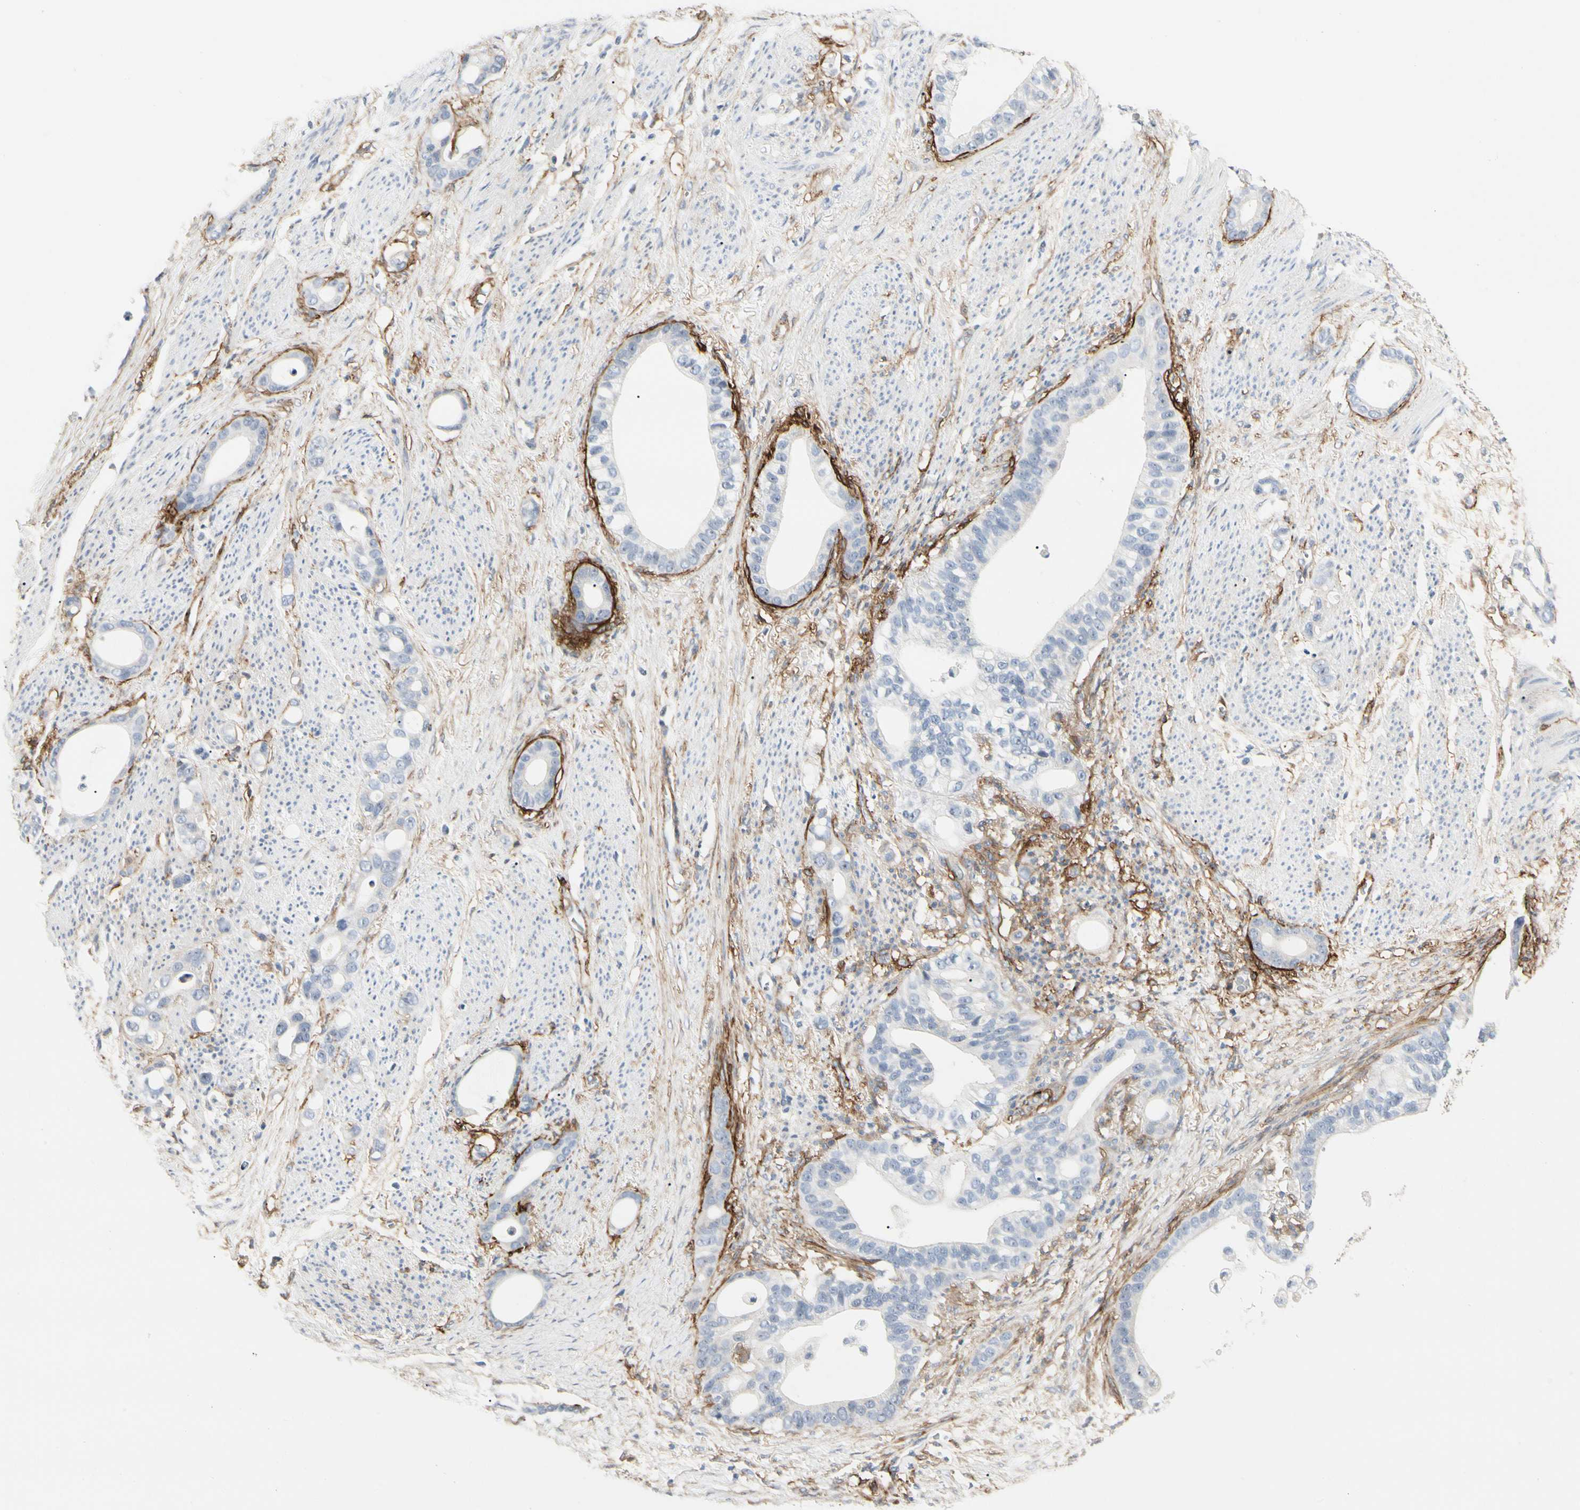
{"staining": {"intensity": "negative", "quantity": "none", "location": "none"}, "tissue": "stomach cancer", "cell_type": "Tumor cells", "image_type": "cancer", "snomed": [{"axis": "morphology", "description": "Adenocarcinoma, NOS"}, {"axis": "topography", "description": "Stomach"}], "caption": "Stomach adenocarcinoma was stained to show a protein in brown. There is no significant staining in tumor cells.", "gene": "GGT5", "patient": {"sex": "female", "age": 75}}